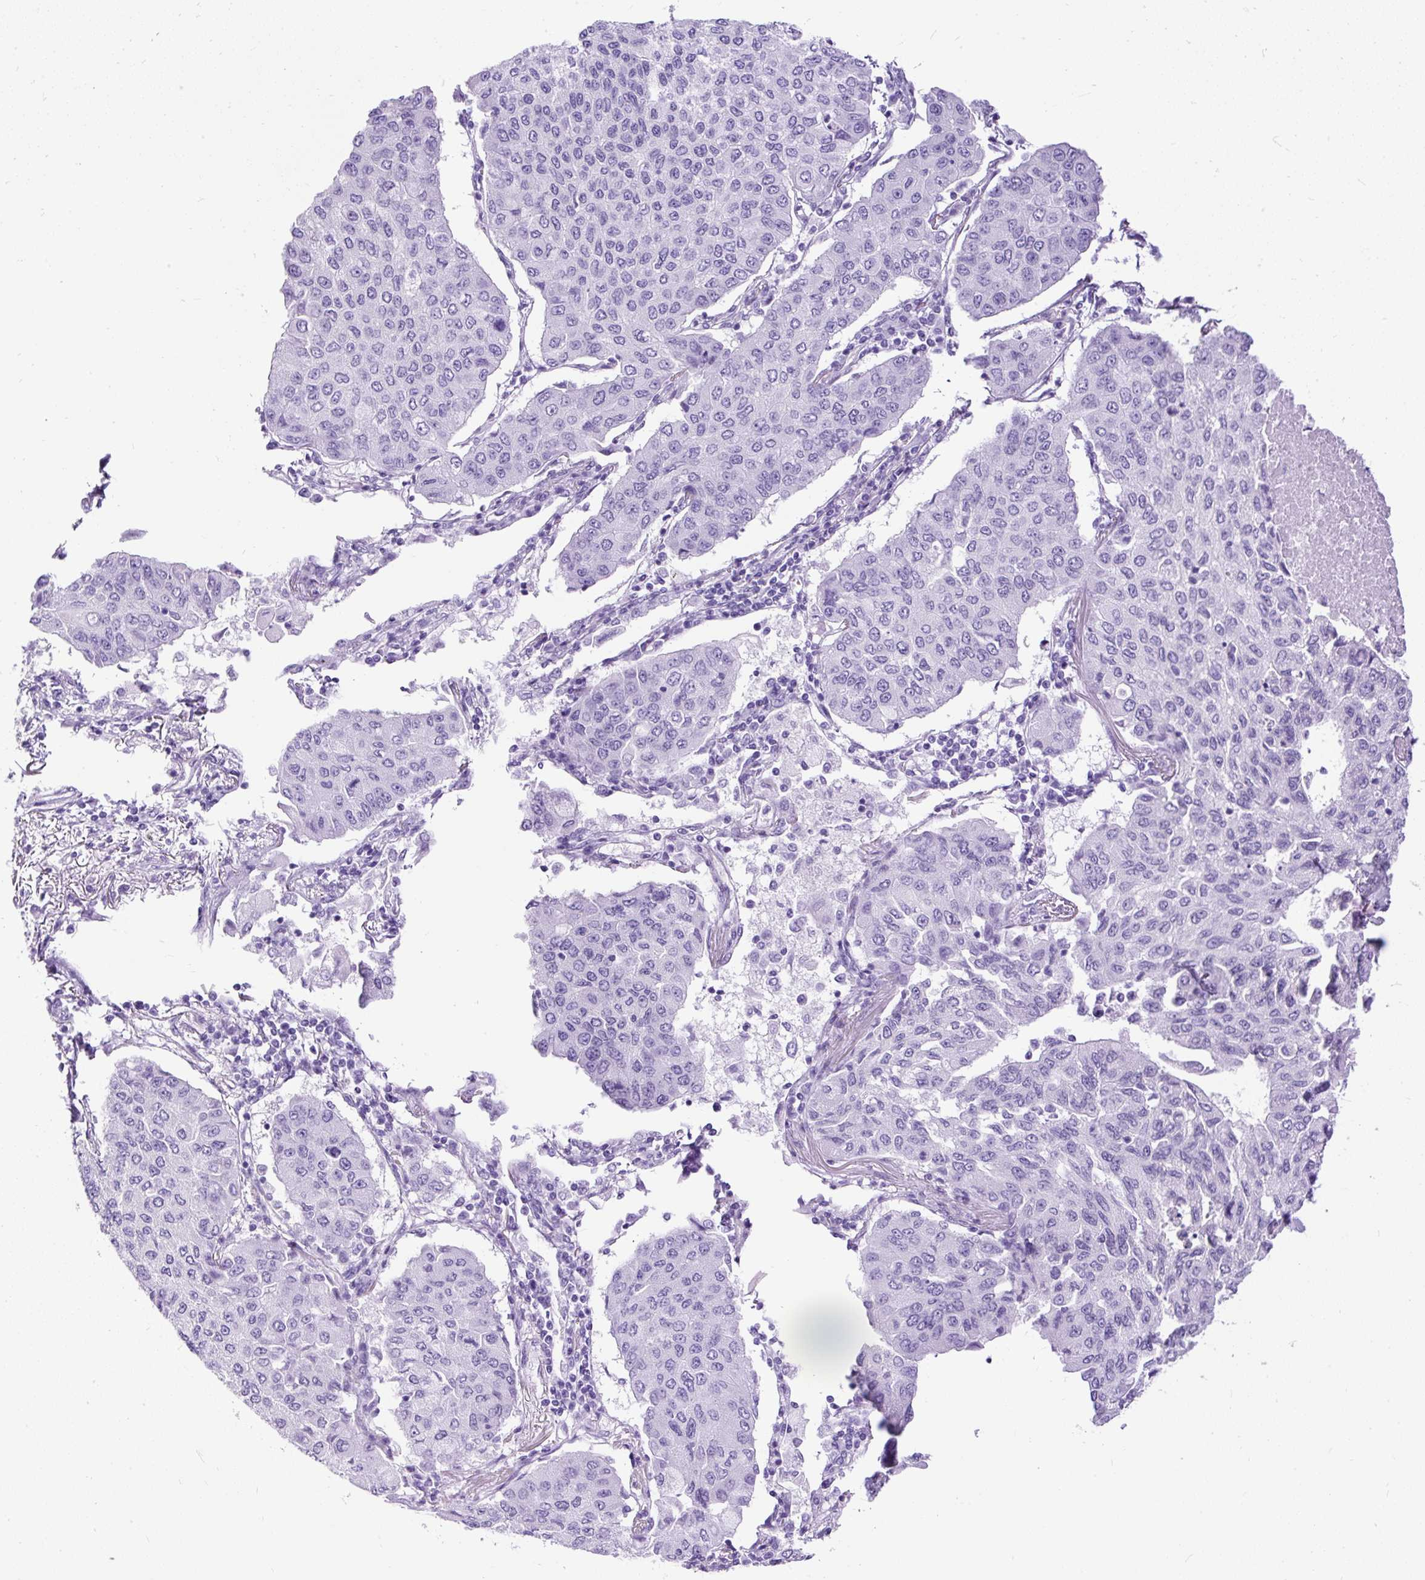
{"staining": {"intensity": "negative", "quantity": "none", "location": "none"}, "tissue": "lung cancer", "cell_type": "Tumor cells", "image_type": "cancer", "snomed": [{"axis": "morphology", "description": "Squamous cell carcinoma, NOS"}, {"axis": "topography", "description": "Lung"}], "caption": "The photomicrograph reveals no significant positivity in tumor cells of squamous cell carcinoma (lung).", "gene": "CEL", "patient": {"sex": "male", "age": 74}}